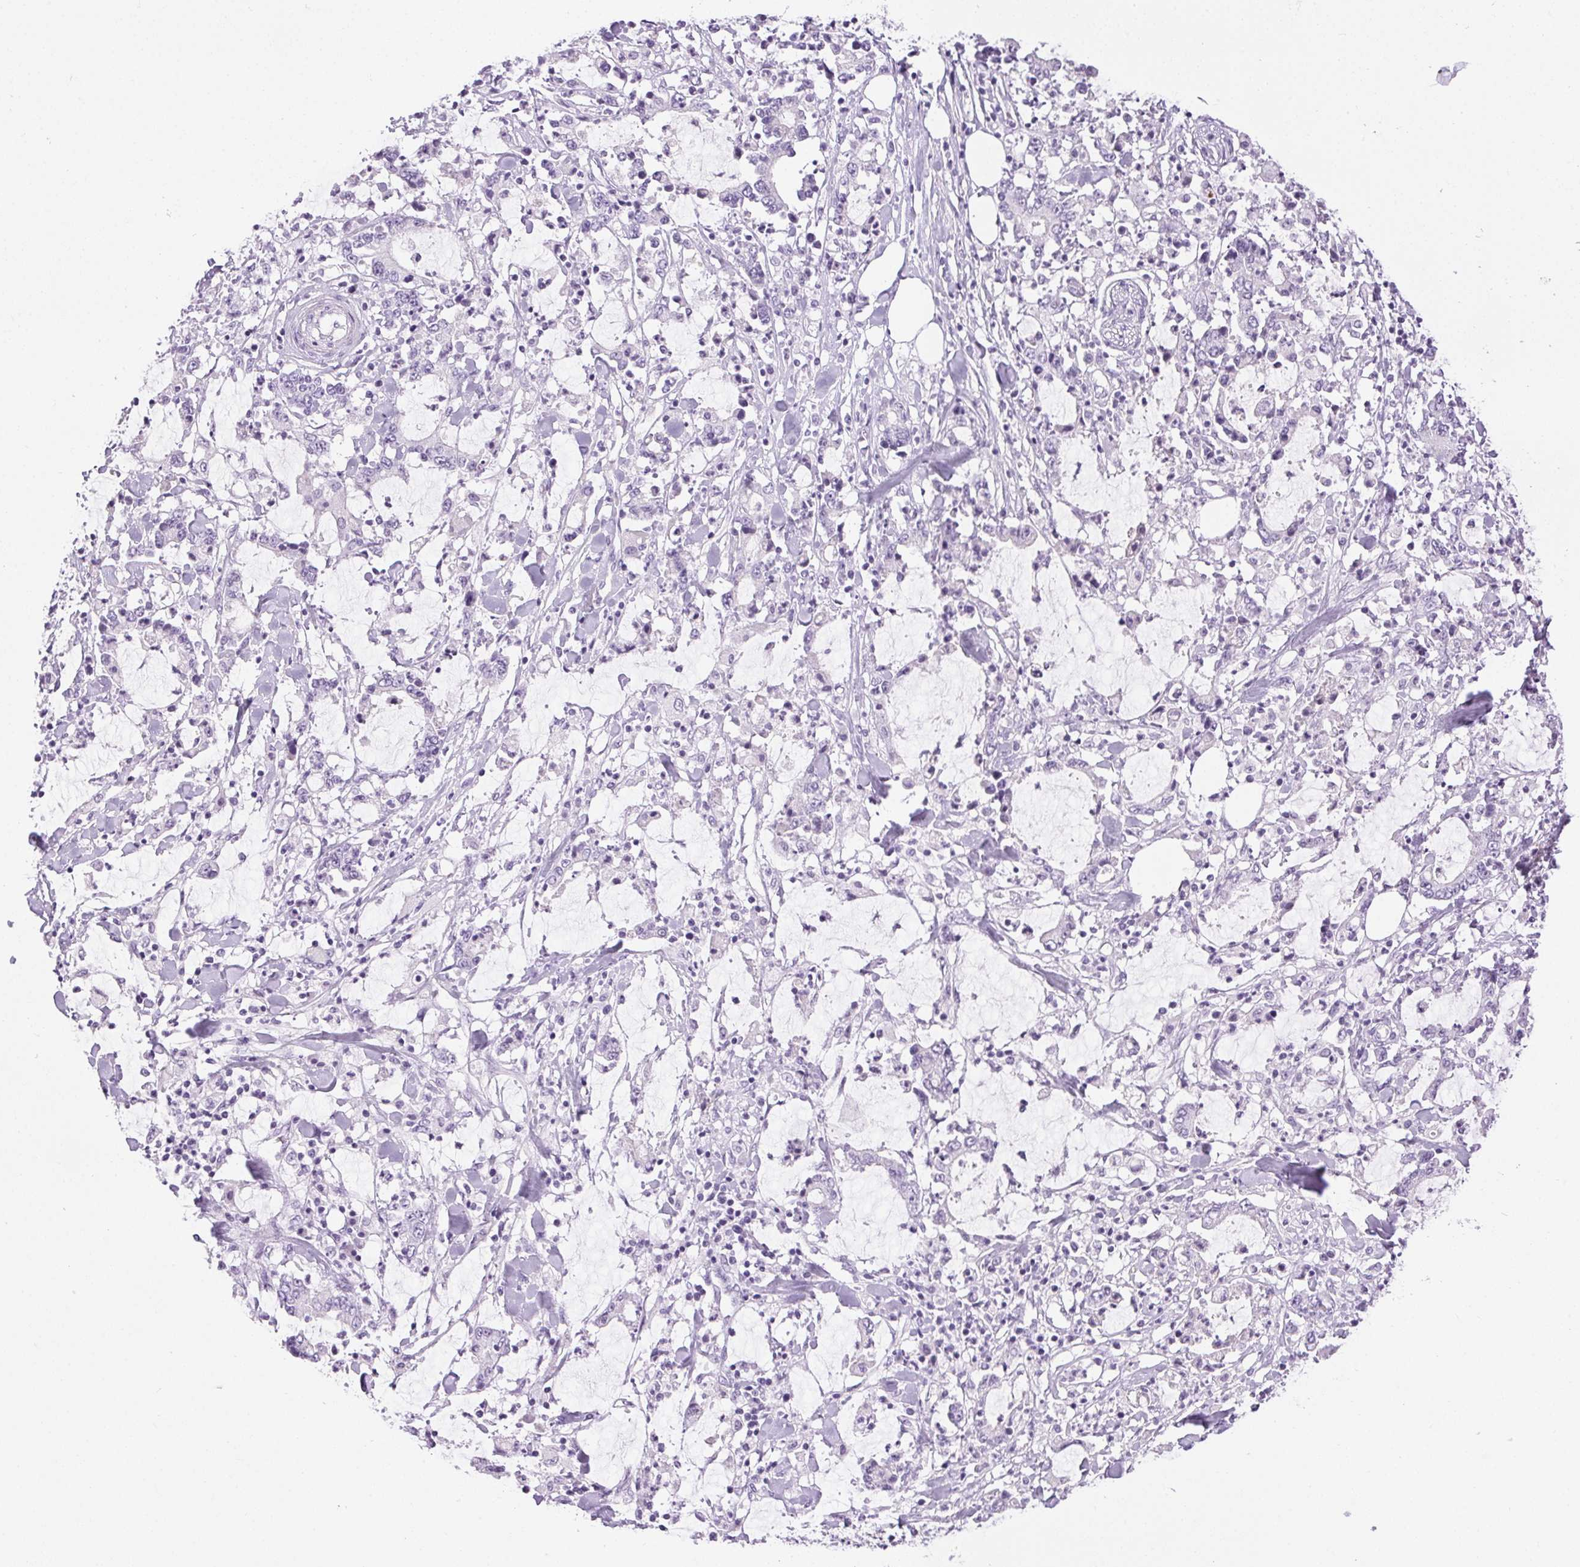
{"staining": {"intensity": "negative", "quantity": "none", "location": "none"}, "tissue": "stomach cancer", "cell_type": "Tumor cells", "image_type": "cancer", "snomed": [{"axis": "morphology", "description": "Adenocarcinoma, NOS"}, {"axis": "topography", "description": "Stomach, upper"}], "caption": "IHC micrograph of stomach cancer stained for a protein (brown), which shows no staining in tumor cells. The staining was performed using DAB (3,3'-diaminobenzidine) to visualize the protein expression in brown, while the nuclei were stained in blue with hematoxylin (Magnification: 20x).", "gene": "C20orf85", "patient": {"sex": "male", "age": 68}}